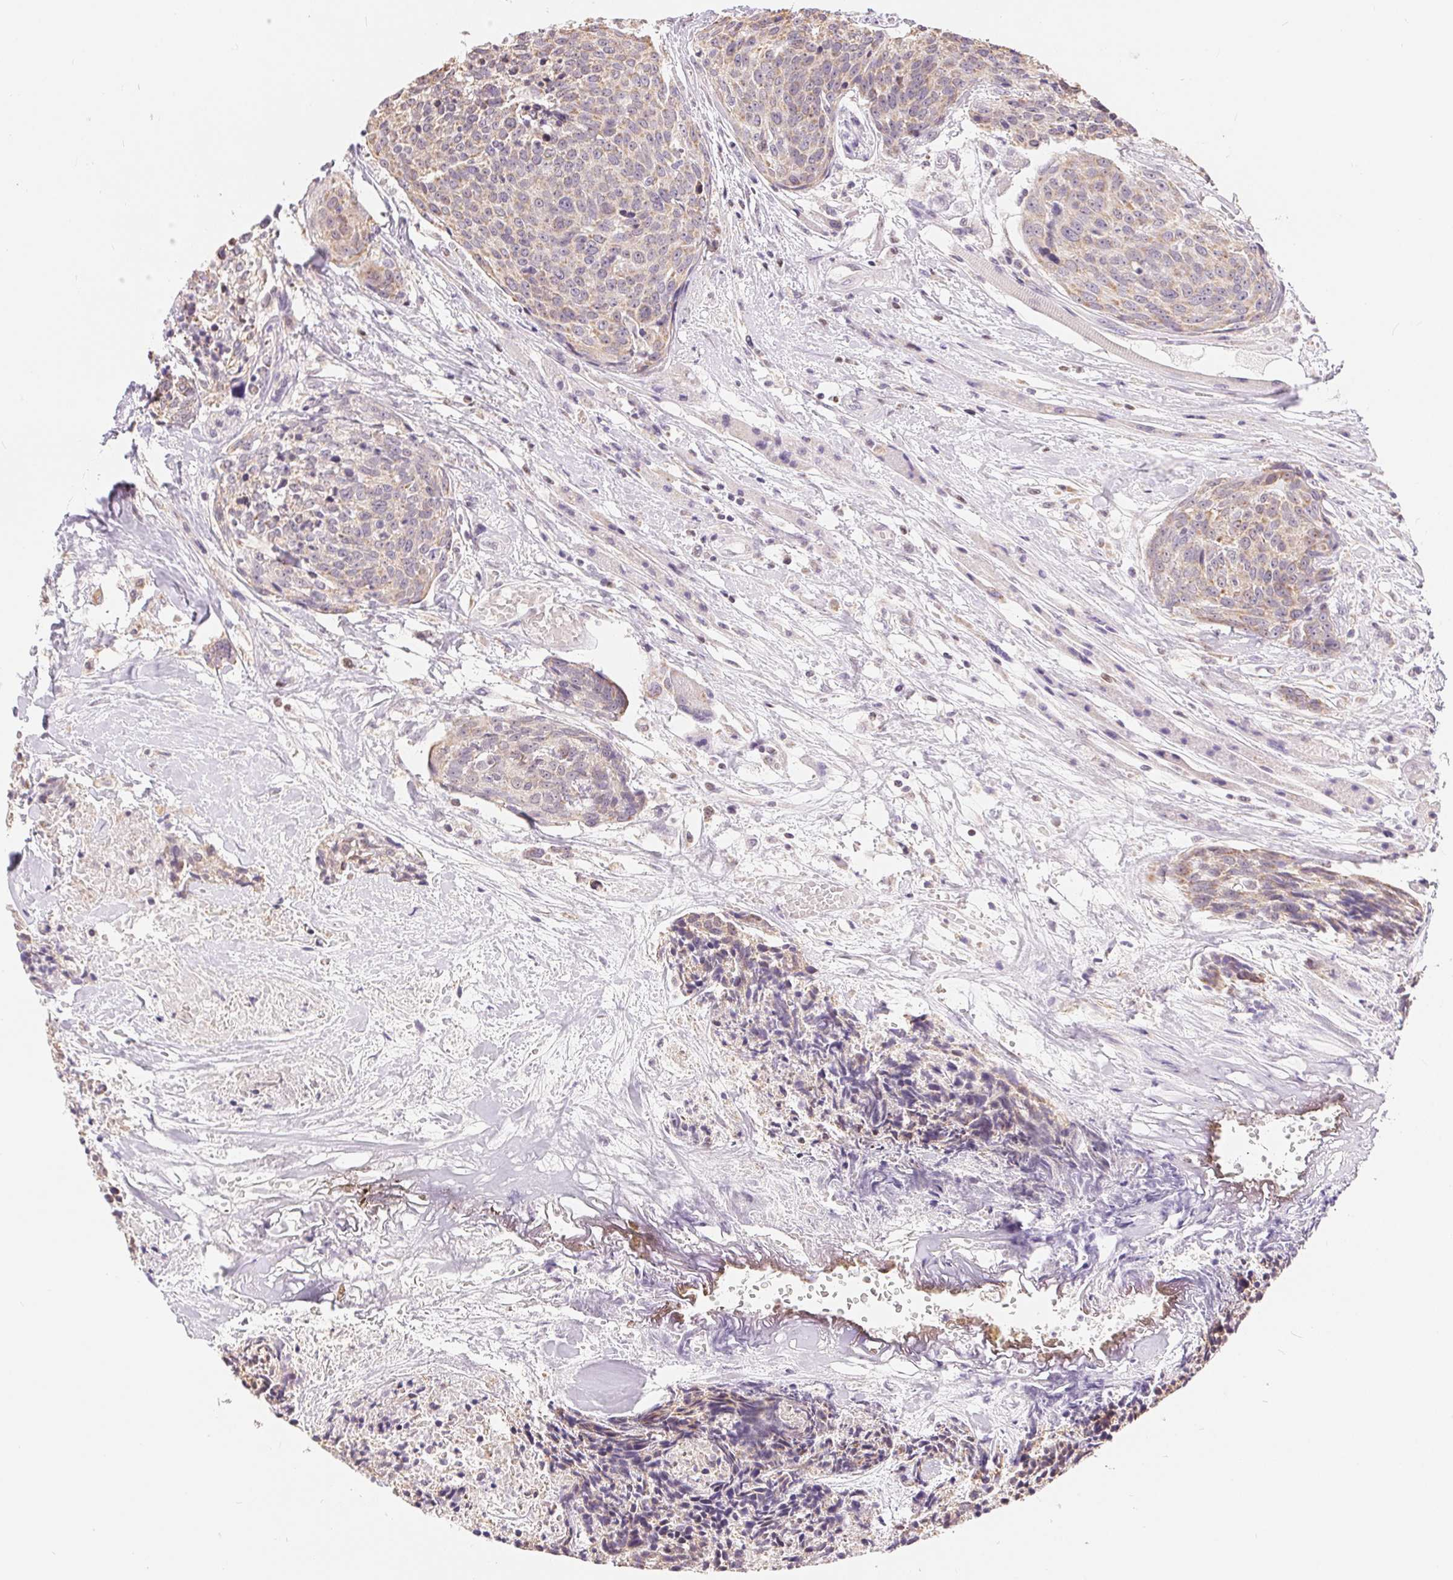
{"staining": {"intensity": "negative", "quantity": "none", "location": "none"}, "tissue": "head and neck cancer", "cell_type": "Tumor cells", "image_type": "cancer", "snomed": [{"axis": "morphology", "description": "Squamous cell carcinoma, NOS"}, {"axis": "topography", "description": "Oral tissue"}, {"axis": "topography", "description": "Head-Neck"}], "caption": "High magnification brightfield microscopy of squamous cell carcinoma (head and neck) stained with DAB (3,3'-diaminobenzidine) (brown) and counterstained with hematoxylin (blue): tumor cells show no significant staining.", "gene": "POU2F2", "patient": {"sex": "male", "age": 64}}